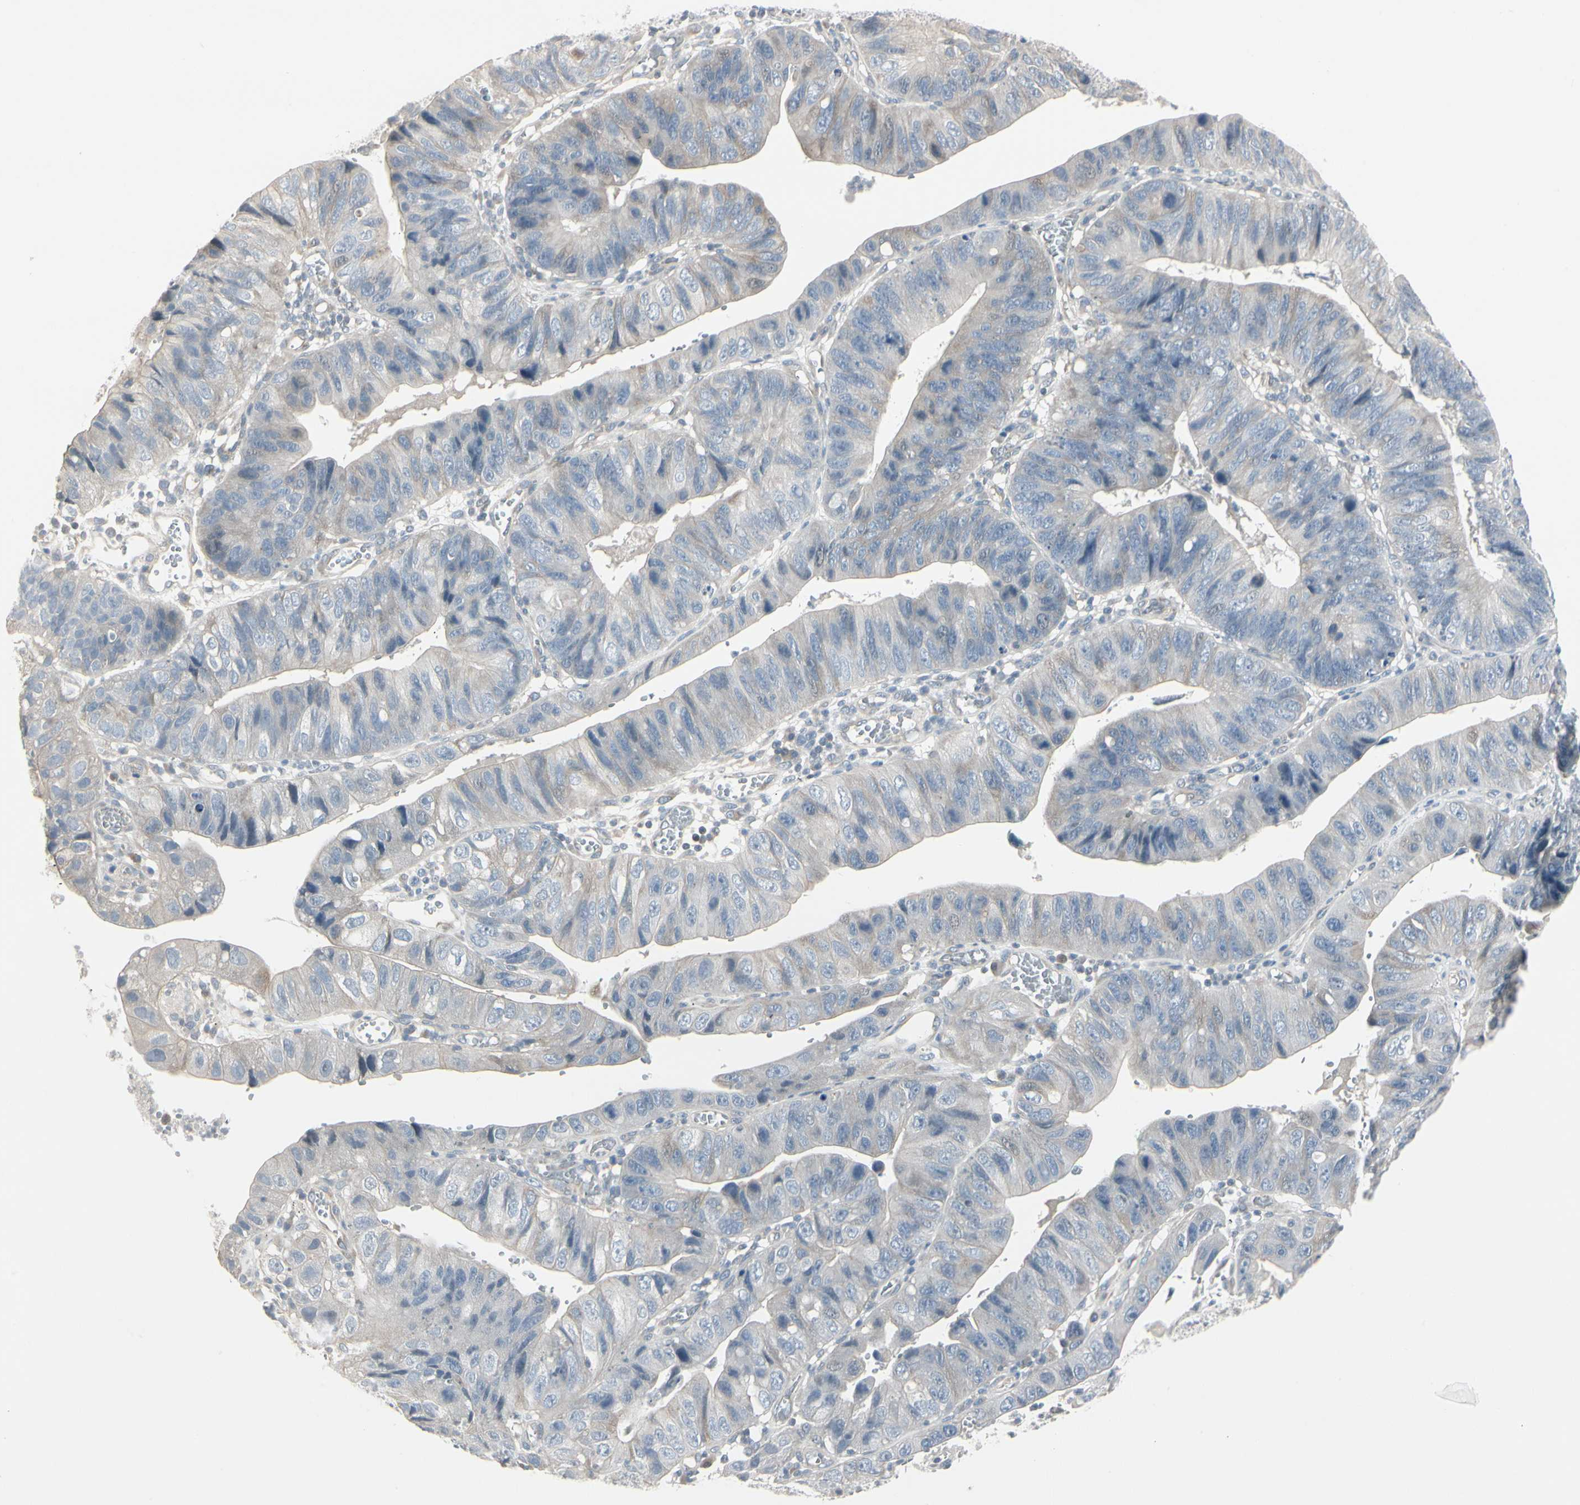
{"staining": {"intensity": "negative", "quantity": "none", "location": "none"}, "tissue": "stomach cancer", "cell_type": "Tumor cells", "image_type": "cancer", "snomed": [{"axis": "morphology", "description": "Adenocarcinoma, NOS"}, {"axis": "topography", "description": "Stomach"}], "caption": "An image of human stomach adenocarcinoma is negative for staining in tumor cells.", "gene": "DMPK", "patient": {"sex": "male", "age": 59}}